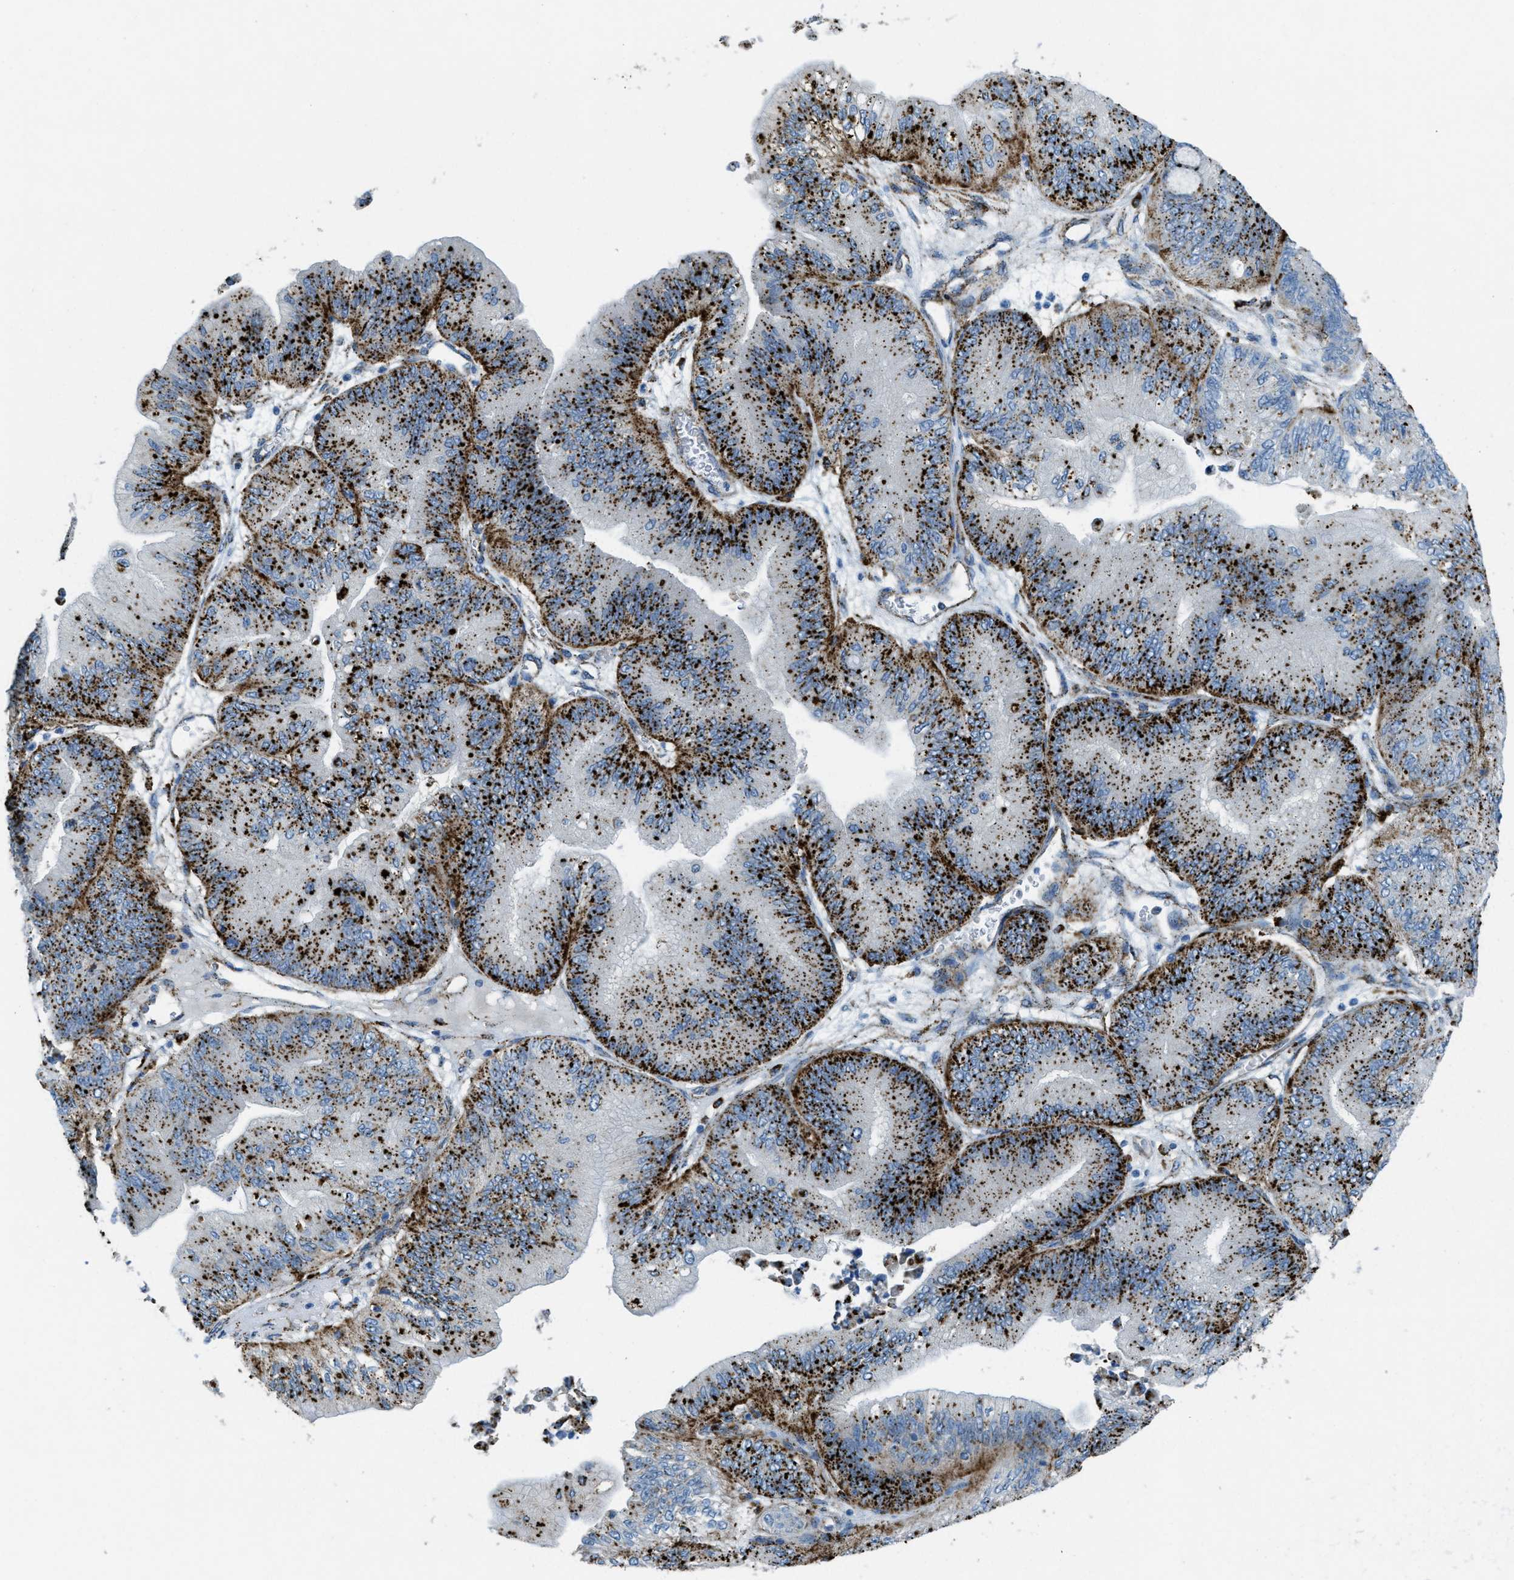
{"staining": {"intensity": "strong", "quantity": ">75%", "location": "cytoplasmic/membranous"}, "tissue": "ovarian cancer", "cell_type": "Tumor cells", "image_type": "cancer", "snomed": [{"axis": "morphology", "description": "Cystadenocarcinoma, mucinous, NOS"}, {"axis": "topography", "description": "Ovary"}], "caption": "DAB (3,3'-diaminobenzidine) immunohistochemical staining of human ovarian cancer (mucinous cystadenocarcinoma) reveals strong cytoplasmic/membranous protein expression in about >75% of tumor cells.", "gene": "SCARB2", "patient": {"sex": "female", "age": 61}}